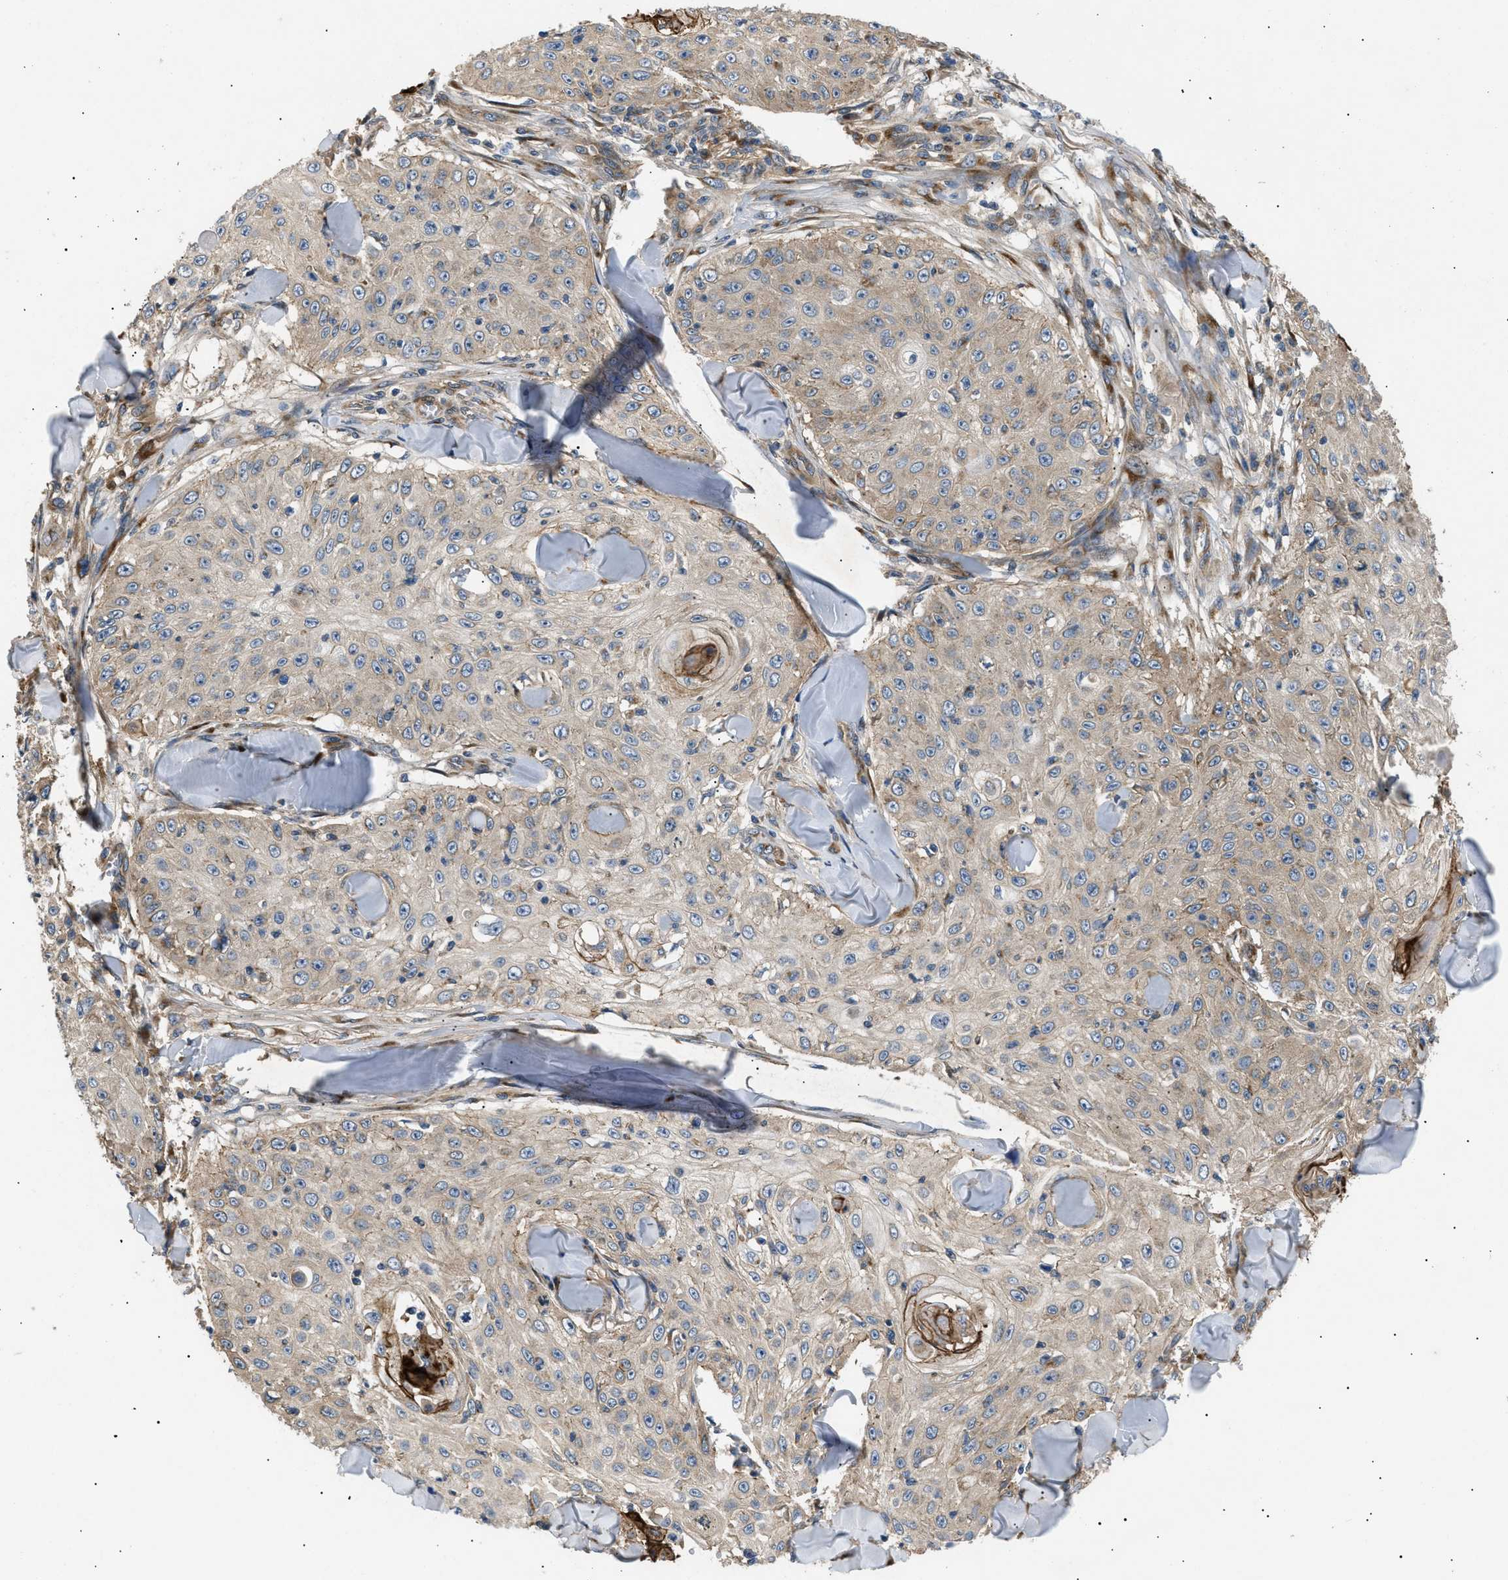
{"staining": {"intensity": "weak", "quantity": ">75%", "location": "cytoplasmic/membranous"}, "tissue": "skin cancer", "cell_type": "Tumor cells", "image_type": "cancer", "snomed": [{"axis": "morphology", "description": "Squamous cell carcinoma, NOS"}, {"axis": "topography", "description": "Skin"}], "caption": "A photomicrograph of human squamous cell carcinoma (skin) stained for a protein demonstrates weak cytoplasmic/membranous brown staining in tumor cells. Immunohistochemistry stains the protein of interest in brown and the nuclei are stained blue.", "gene": "LYSMD3", "patient": {"sex": "male", "age": 86}}